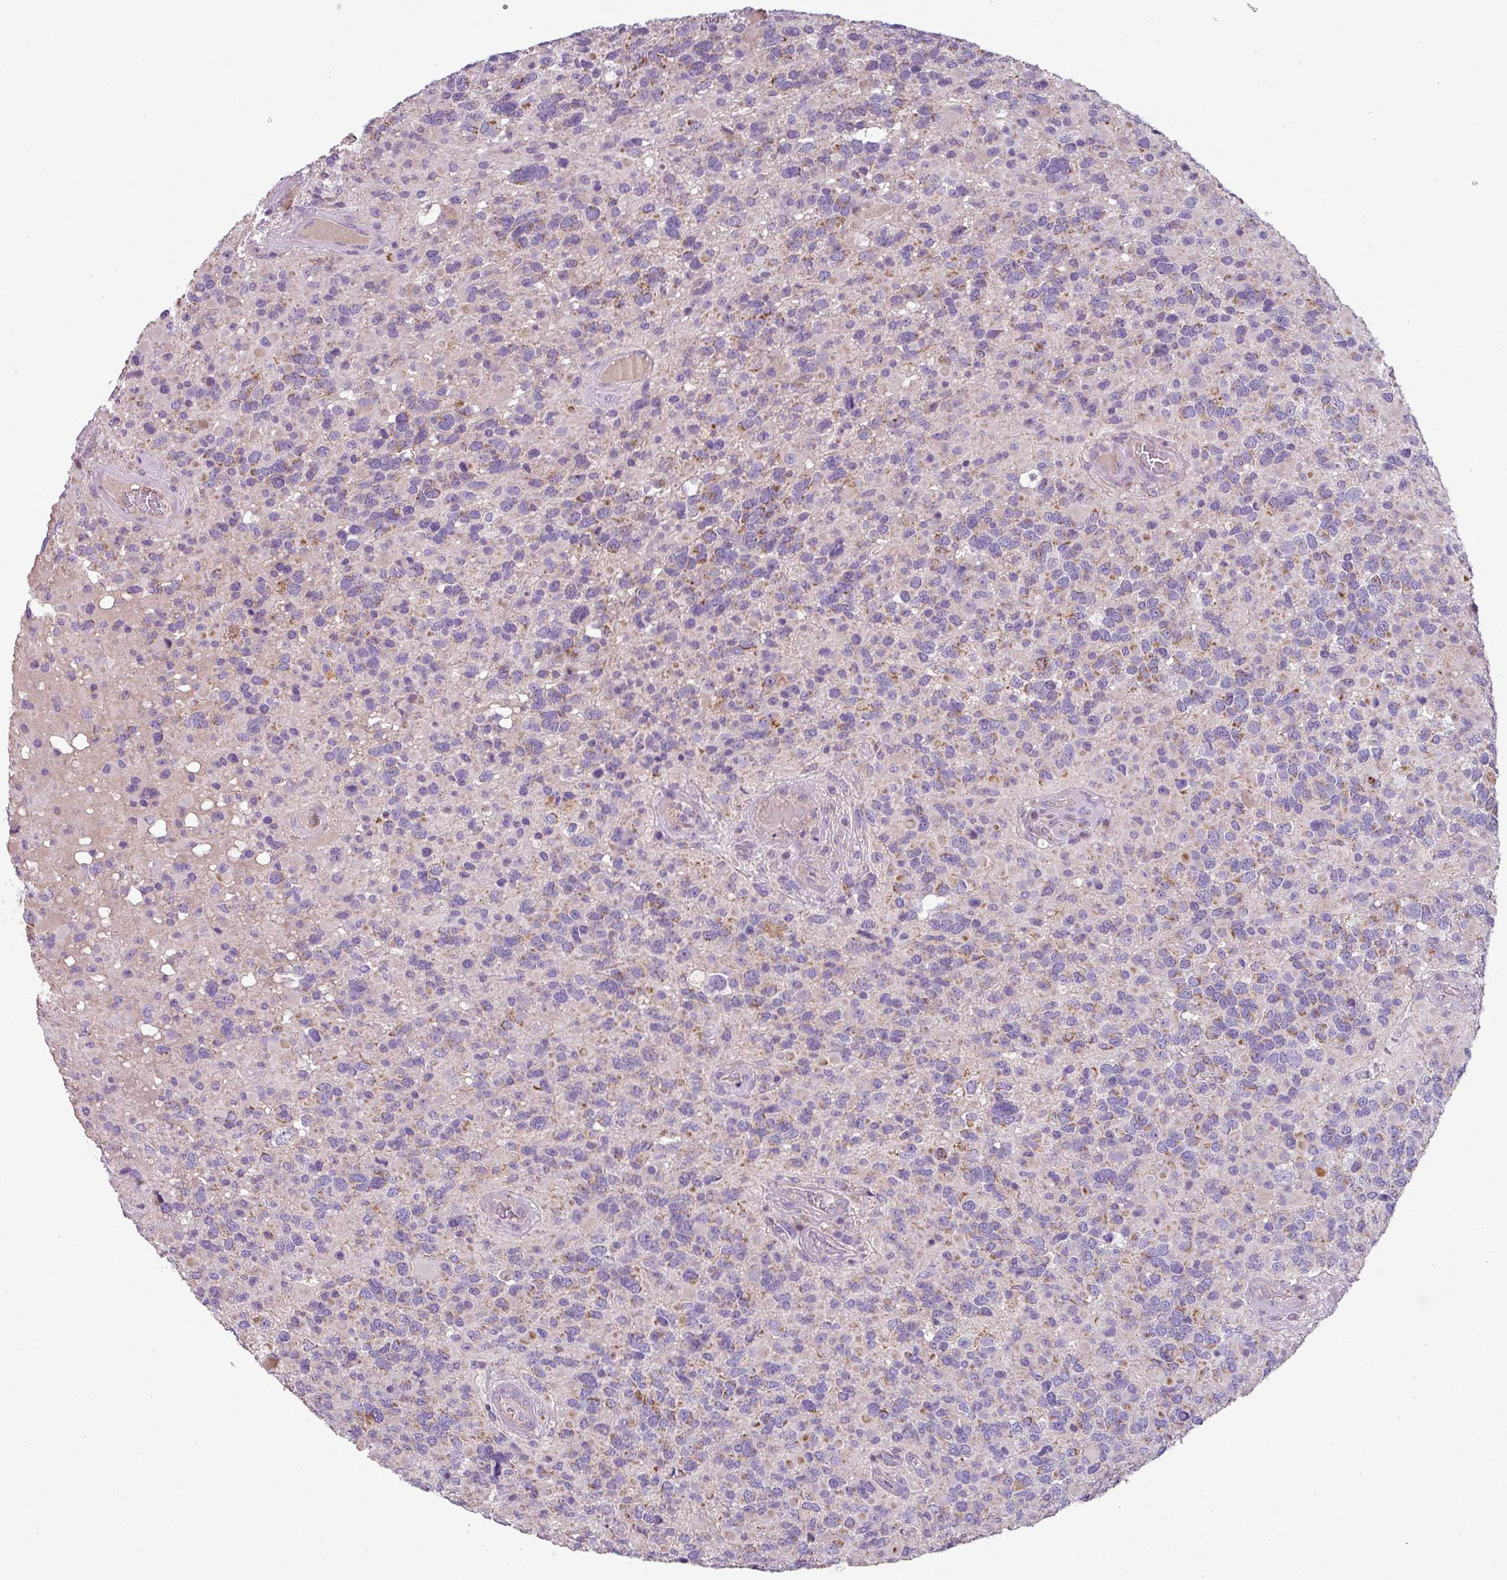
{"staining": {"intensity": "weak", "quantity": "25%-75%", "location": "cytoplasmic/membranous"}, "tissue": "glioma", "cell_type": "Tumor cells", "image_type": "cancer", "snomed": [{"axis": "morphology", "description": "Glioma, malignant, High grade"}, {"axis": "topography", "description": "Brain"}], "caption": "Immunohistochemistry (IHC) (DAB (3,3'-diaminobenzidine)) staining of malignant glioma (high-grade) shows weak cytoplasmic/membranous protein positivity in approximately 25%-75% of tumor cells. (IHC, brightfield microscopy, high magnification).", "gene": "LRRC9", "patient": {"sex": "female", "age": 40}}